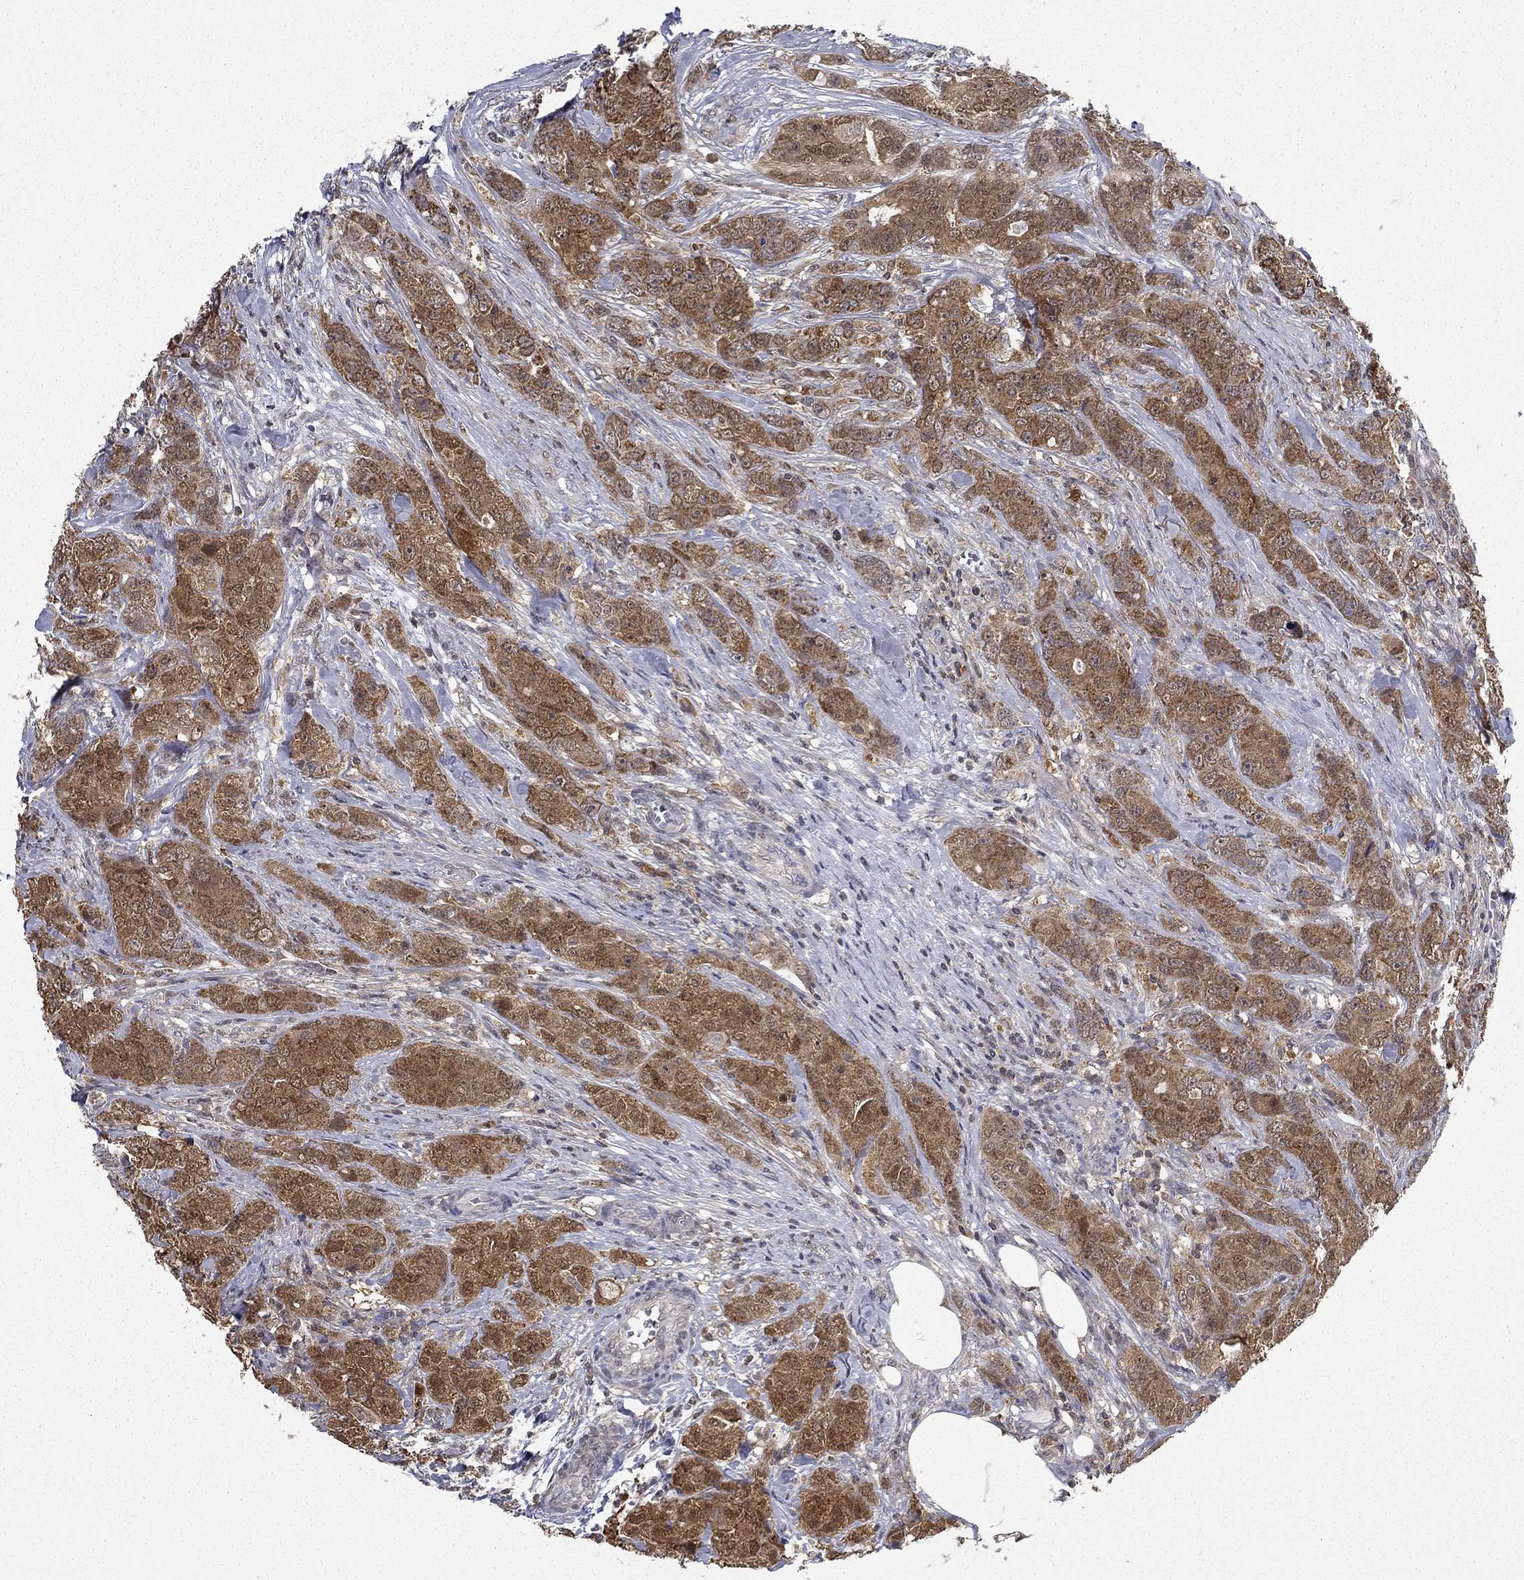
{"staining": {"intensity": "moderate", "quantity": ">75%", "location": "cytoplasmic/membranous"}, "tissue": "breast cancer", "cell_type": "Tumor cells", "image_type": "cancer", "snomed": [{"axis": "morphology", "description": "Duct carcinoma"}, {"axis": "topography", "description": "Breast"}], "caption": "Breast infiltrating ductal carcinoma stained with a protein marker displays moderate staining in tumor cells.", "gene": "NIT2", "patient": {"sex": "female", "age": 43}}